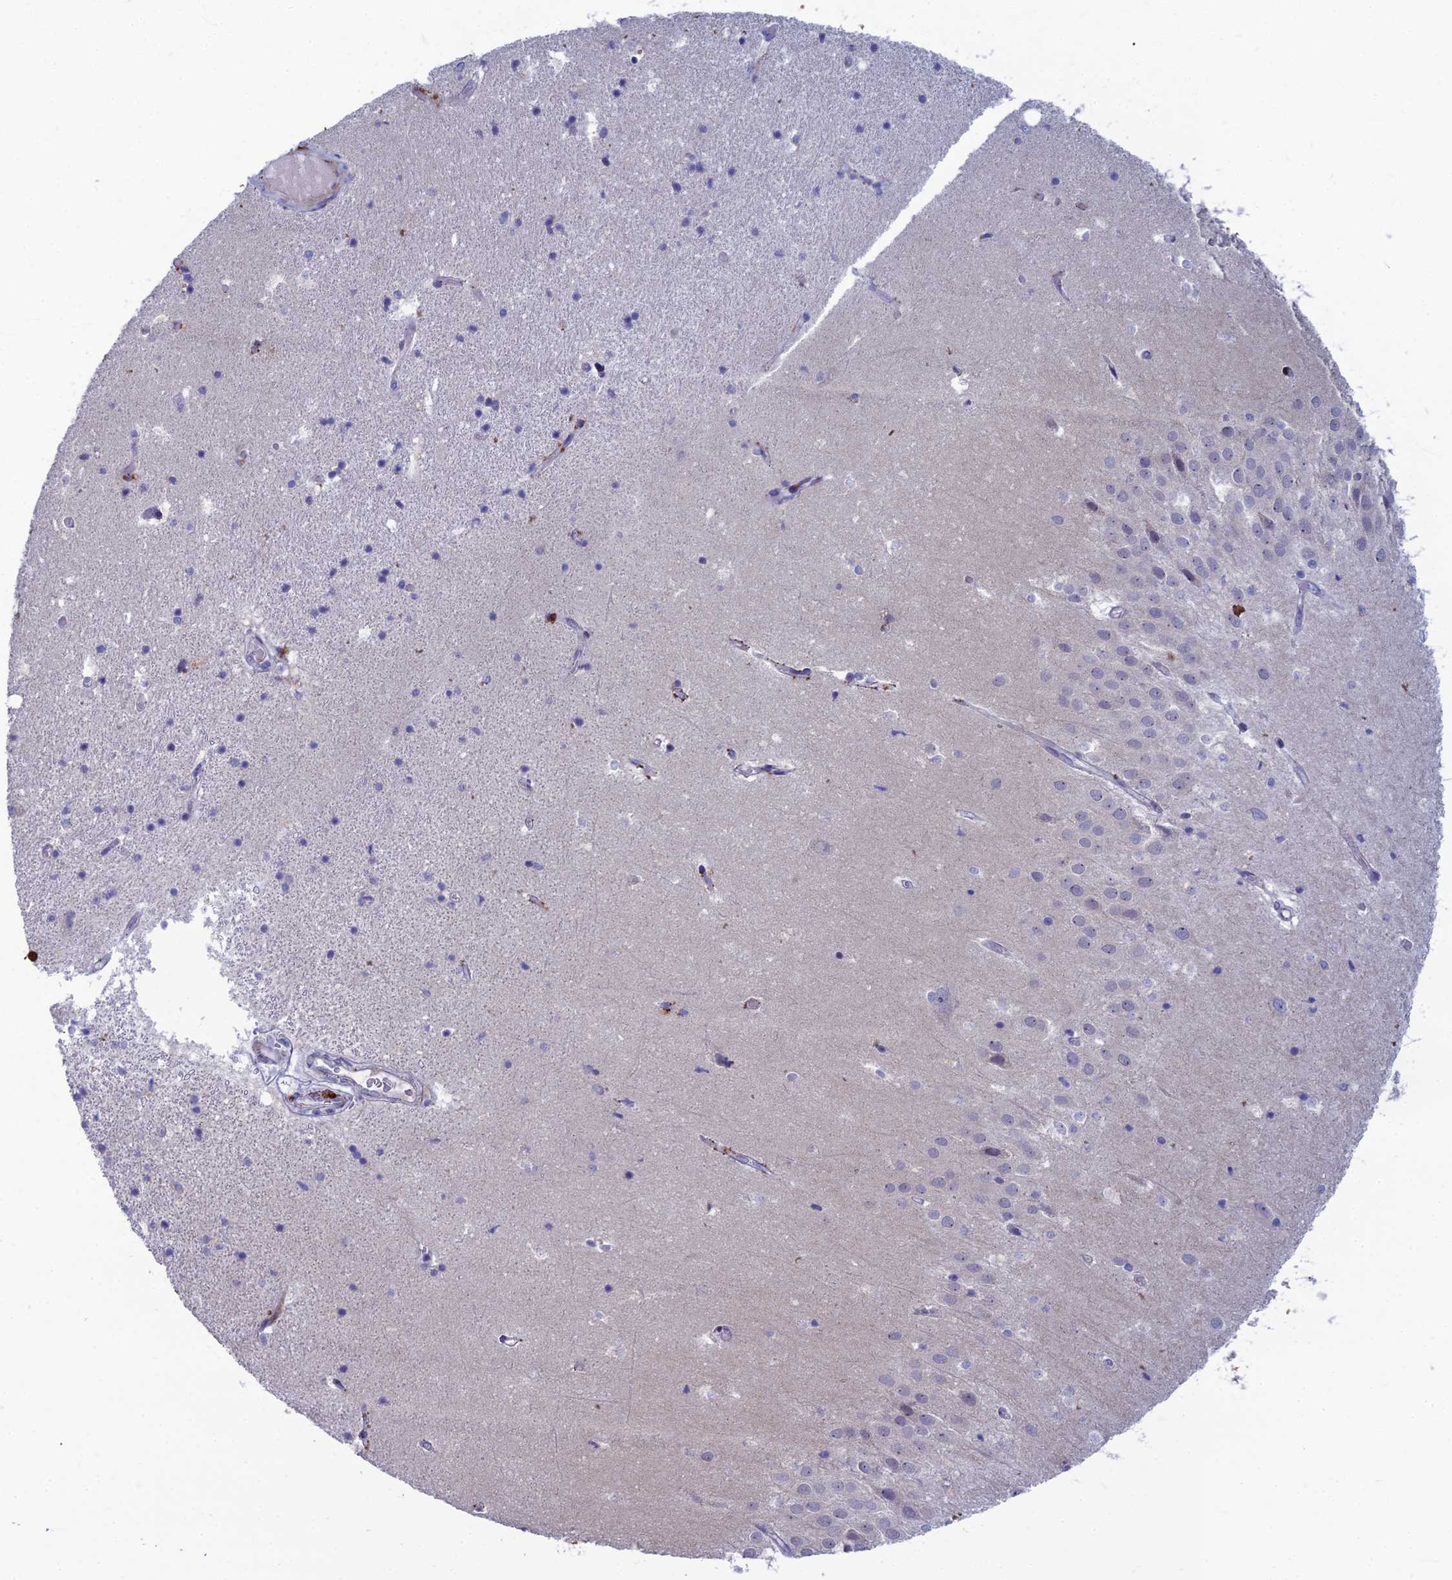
{"staining": {"intensity": "negative", "quantity": "none", "location": "none"}, "tissue": "hippocampus", "cell_type": "Glial cells", "image_type": "normal", "snomed": [{"axis": "morphology", "description": "Normal tissue, NOS"}, {"axis": "topography", "description": "Hippocampus"}], "caption": "Immunohistochemistry (IHC) histopathology image of normal hippocampus: human hippocampus stained with DAB (3,3'-diaminobenzidine) demonstrates no significant protein staining in glial cells. (DAB IHC with hematoxylin counter stain).", "gene": "ENSG00000285920", "patient": {"sex": "female", "age": 52}}